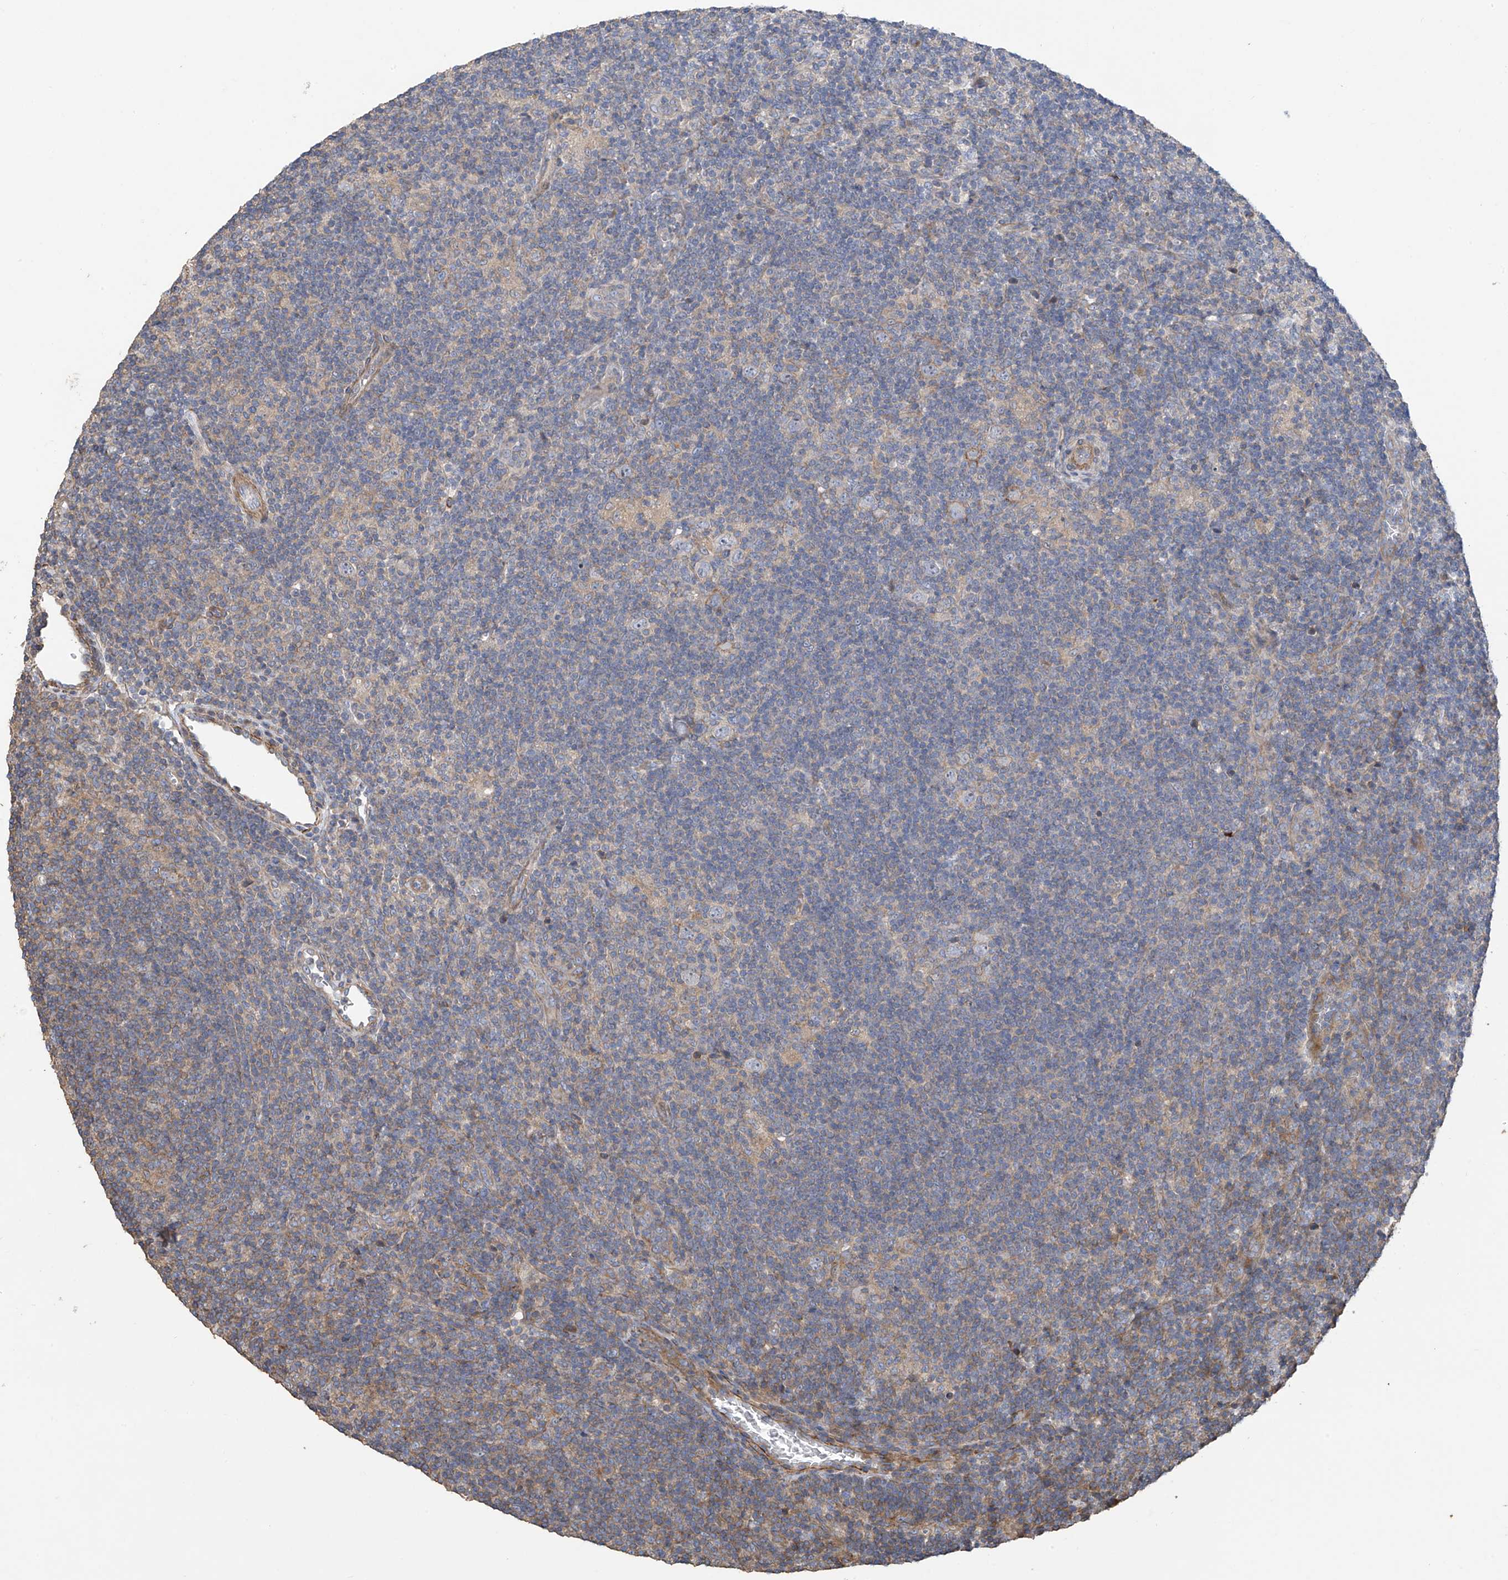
{"staining": {"intensity": "weak", "quantity": "<25%", "location": "cytoplasmic/membranous"}, "tissue": "lymphoma", "cell_type": "Tumor cells", "image_type": "cancer", "snomed": [{"axis": "morphology", "description": "Hodgkin's disease, NOS"}, {"axis": "topography", "description": "Lymph node"}], "caption": "DAB immunohistochemical staining of lymphoma shows no significant expression in tumor cells. Nuclei are stained in blue.", "gene": "SLC43A3", "patient": {"sex": "female", "age": 57}}